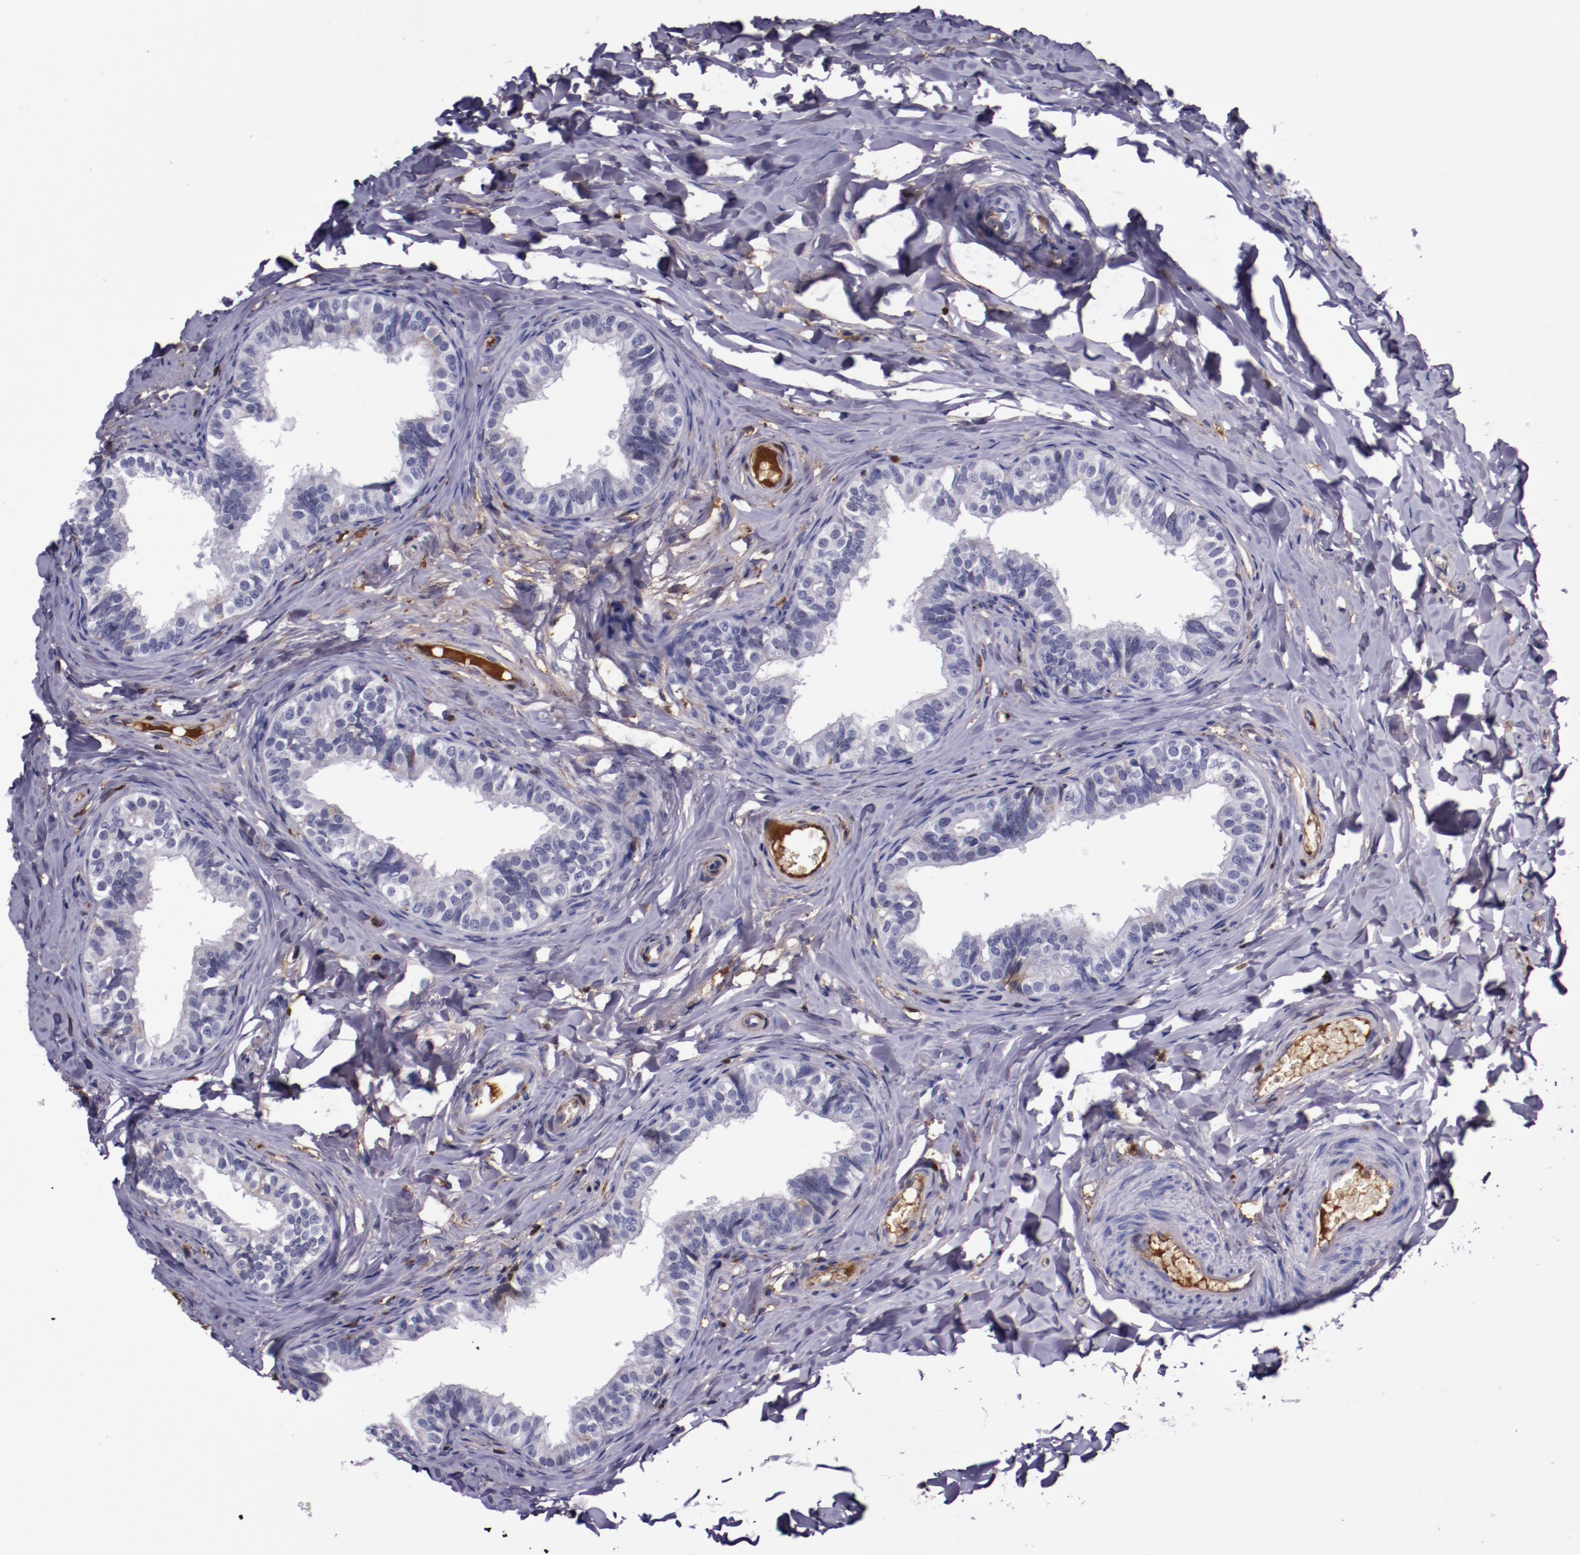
{"staining": {"intensity": "weak", "quantity": ">75%", "location": "cytoplasmic/membranous"}, "tissue": "epididymis", "cell_type": "Glandular cells", "image_type": "normal", "snomed": [{"axis": "morphology", "description": "Normal tissue, NOS"}, {"axis": "topography", "description": "Soft tissue"}, {"axis": "topography", "description": "Epididymis"}], "caption": "Immunohistochemical staining of unremarkable human epididymis shows >75% levels of weak cytoplasmic/membranous protein staining in about >75% of glandular cells.", "gene": "APOH", "patient": {"sex": "male", "age": 26}}